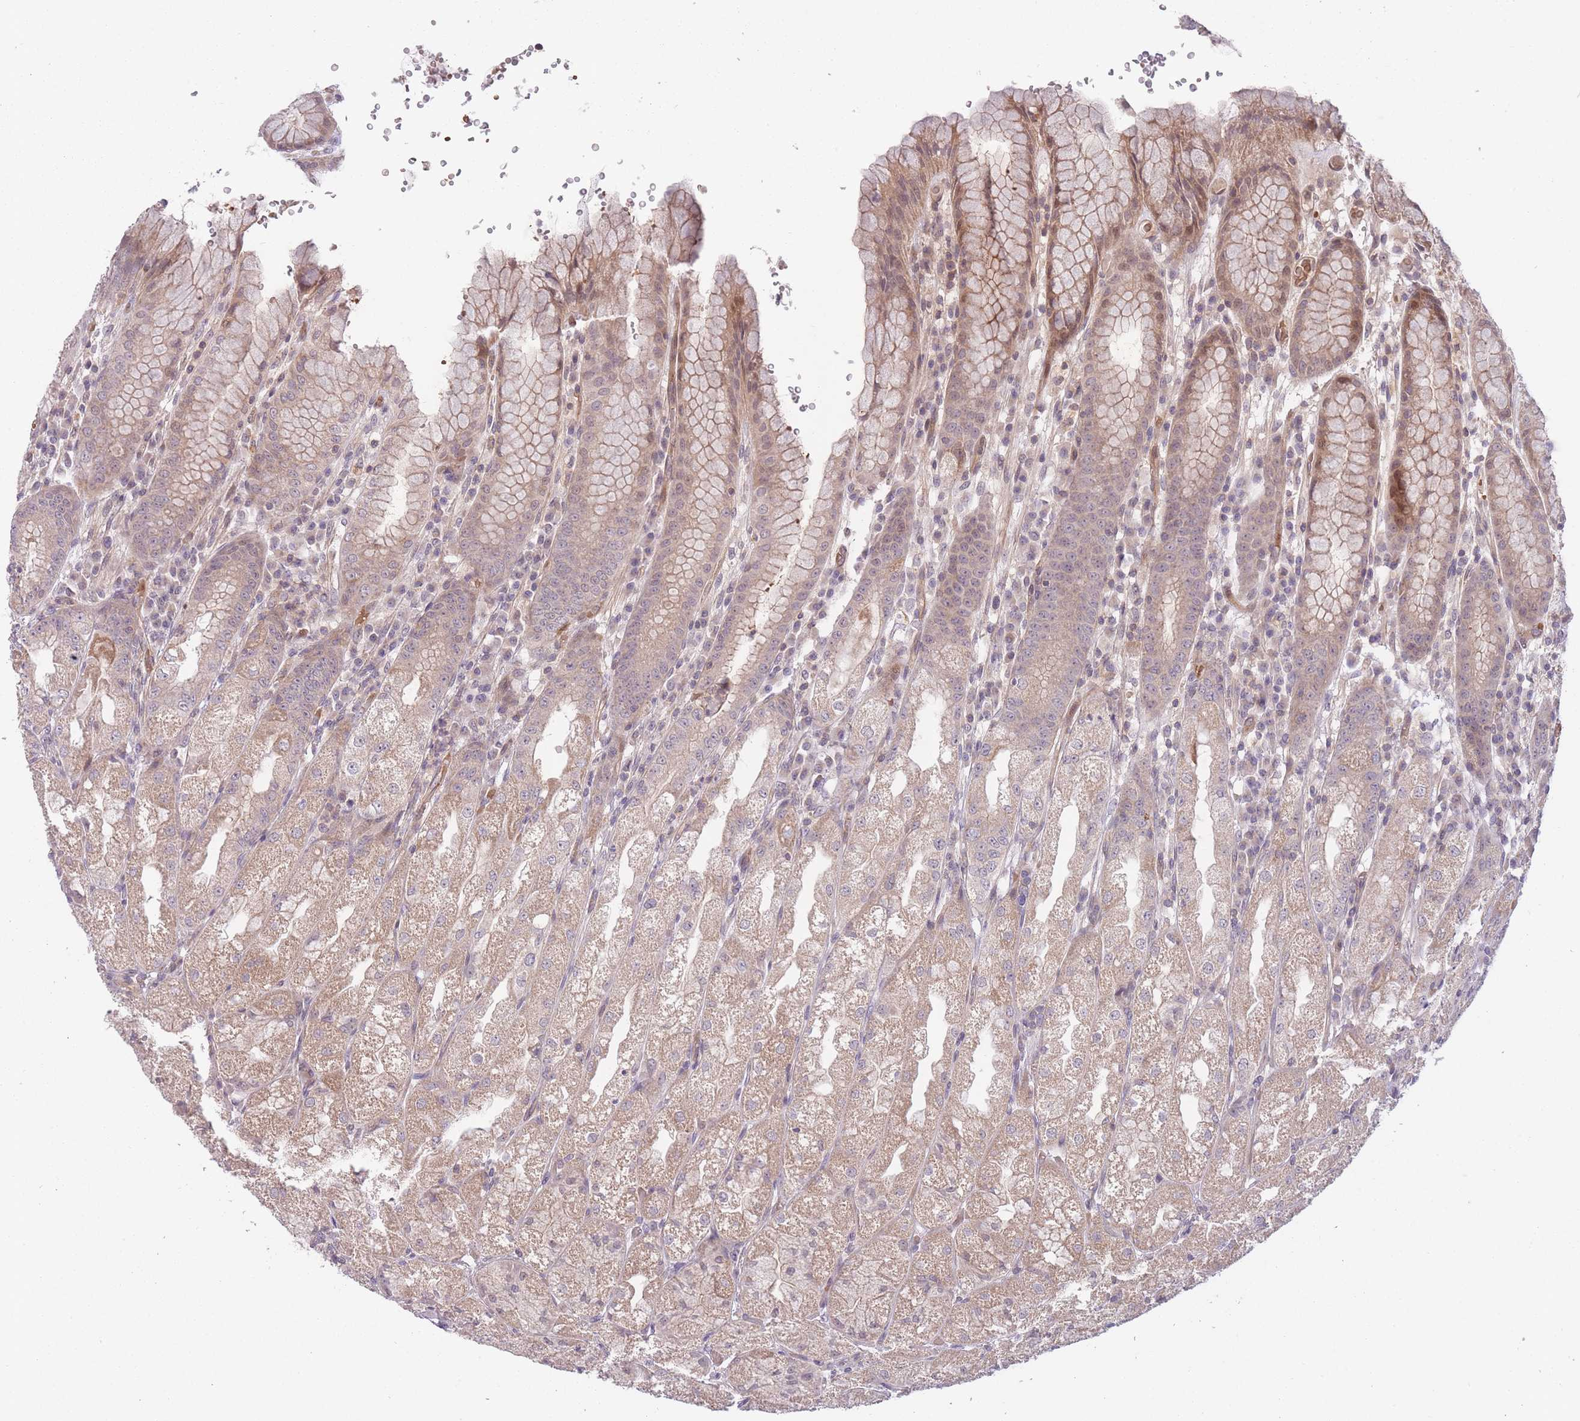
{"staining": {"intensity": "moderate", "quantity": "25%-75%", "location": "cytoplasmic/membranous"}, "tissue": "stomach", "cell_type": "Glandular cells", "image_type": "normal", "snomed": [{"axis": "morphology", "description": "Normal tissue, NOS"}, {"axis": "topography", "description": "Stomach, upper"}], "caption": "Immunohistochemistry (IHC) of unremarkable human stomach demonstrates medium levels of moderate cytoplasmic/membranous staining in about 25%-75% of glandular cells. Immunohistochemistry (IHC) stains the protein of interest in brown and the nuclei are stained blue.", "gene": "FUT3", "patient": {"sex": "male", "age": 52}}